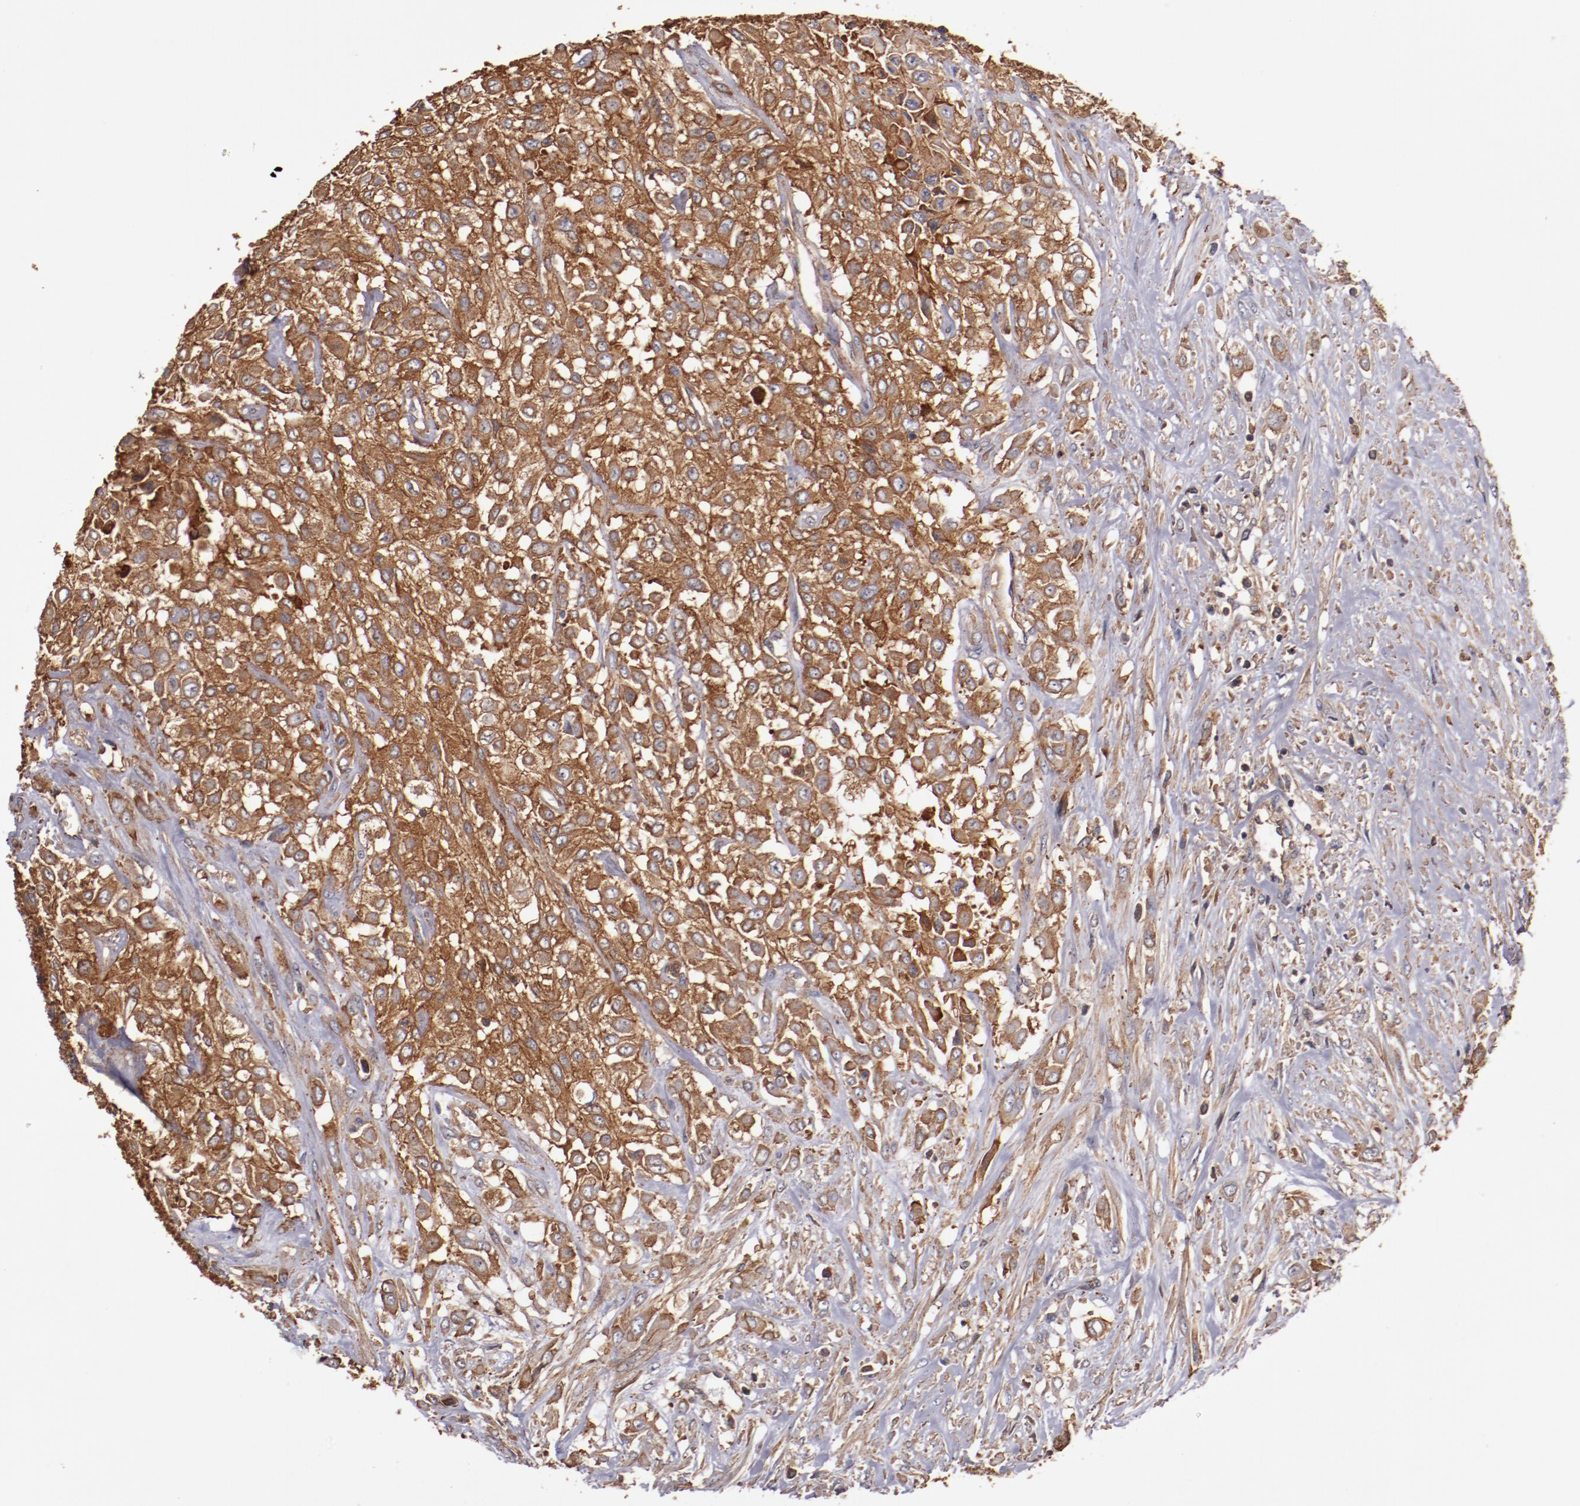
{"staining": {"intensity": "strong", "quantity": ">75%", "location": "cytoplasmic/membranous"}, "tissue": "urothelial cancer", "cell_type": "Tumor cells", "image_type": "cancer", "snomed": [{"axis": "morphology", "description": "Urothelial carcinoma, High grade"}, {"axis": "topography", "description": "Urinary bladder"}], "caption": "IHC of human urothelial cancer exhibits high levels of strong cytoplasmic/membranous staining in about >75% of tumor cells. (Stains: DAB in brown, nuclei in blue, Microscopy: brightfield microscopy at high magnification).", "gene": "TMOD3", "patient": {"sex": "male", "age": 57}}